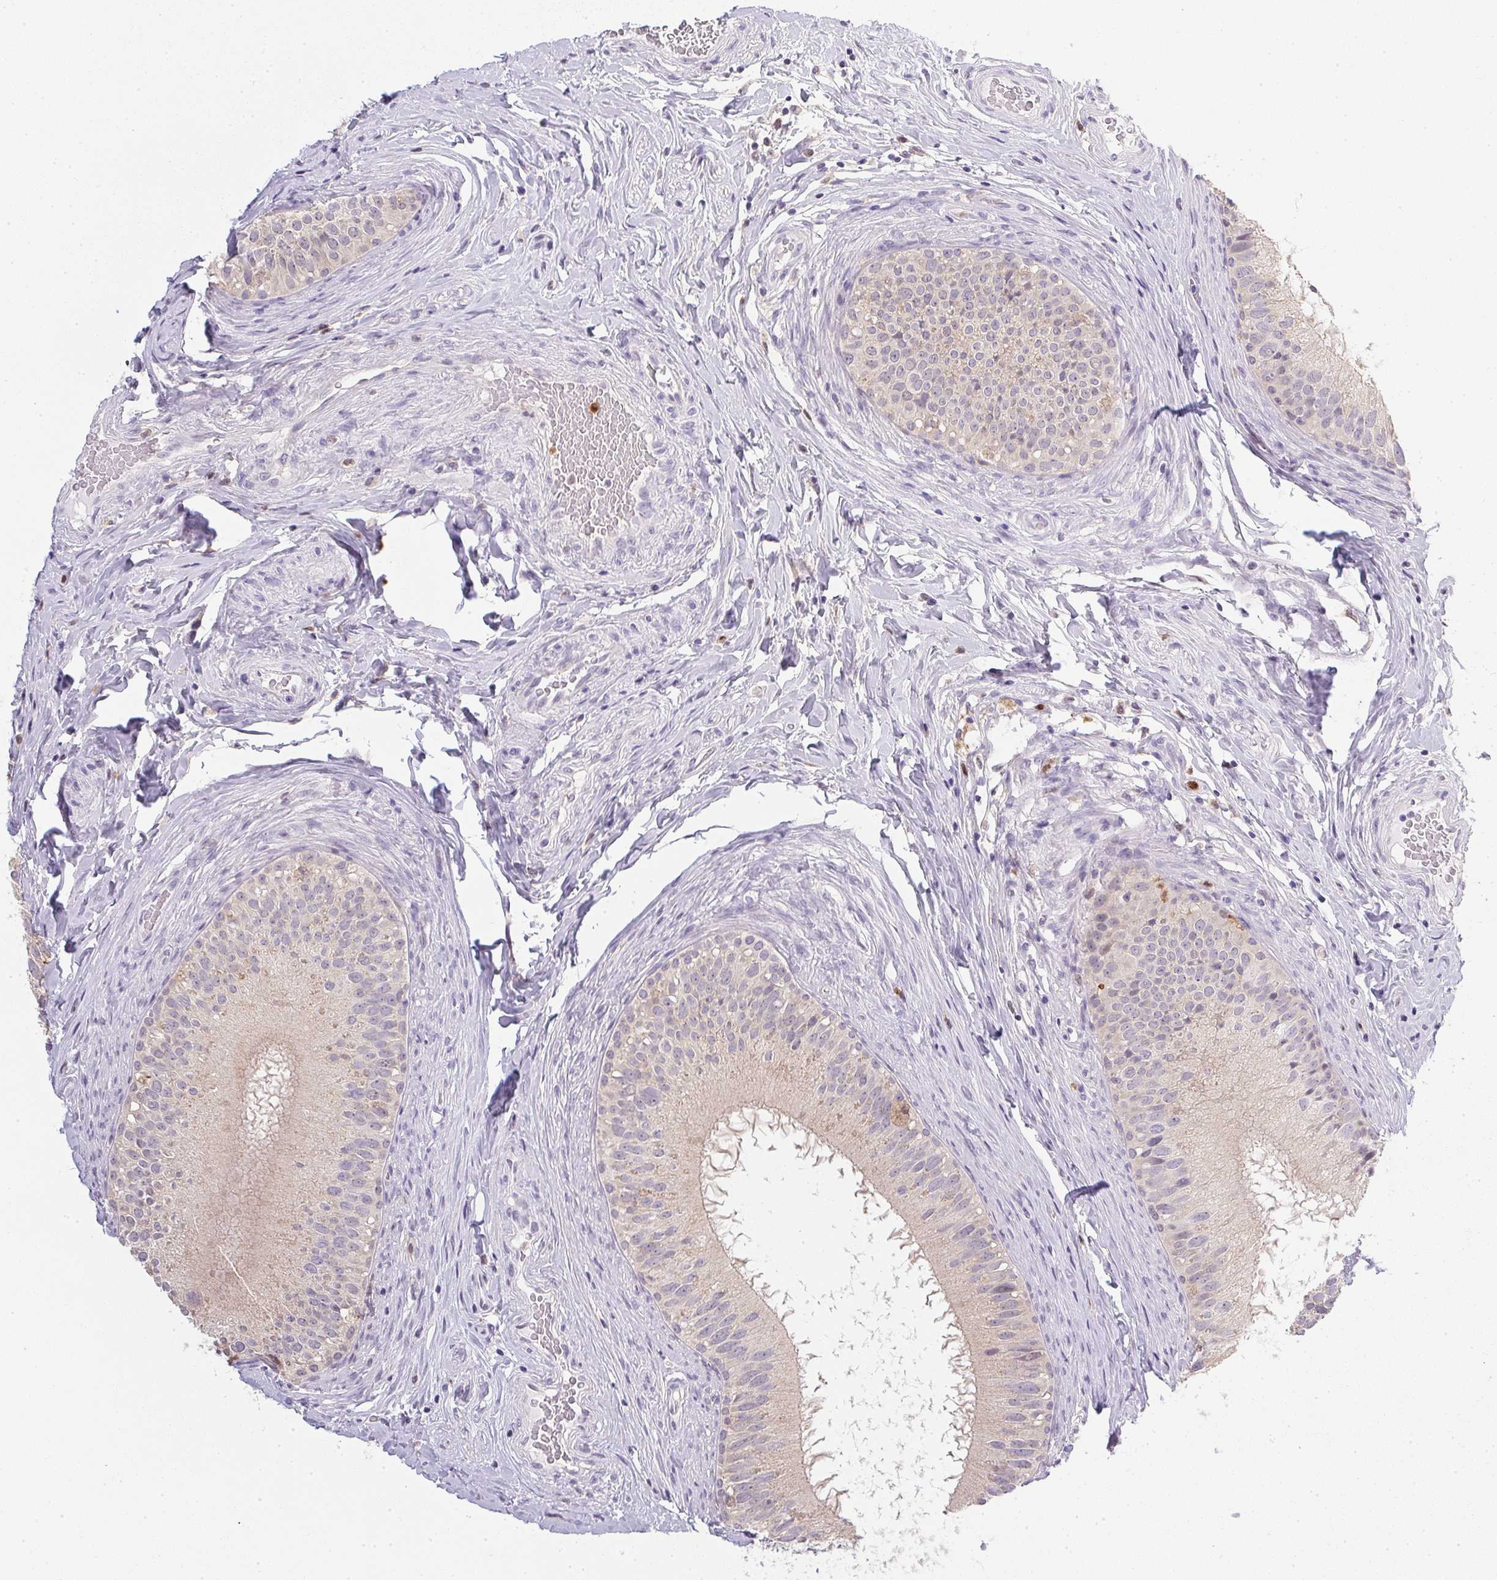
{"staining": {"intensity": "weak", "quantity": "<25%", "location": "cytoplasmic/membranous"}, "tissue": "epididymis", "cell_type": "Glandular cells", "image_type": "normal", "snomed": [{"axis": "morphology", "description": "Normal tissue, NOS"}, {"axis": "topography", "description": "Epididymis"}], "caption": "This is a histopathology image of IHC staining of unremarkable epididymis, which shows no staining in glandular cells.", "gene": "DNAJC5G", "patient": {"sex": "male", "age": 34}}